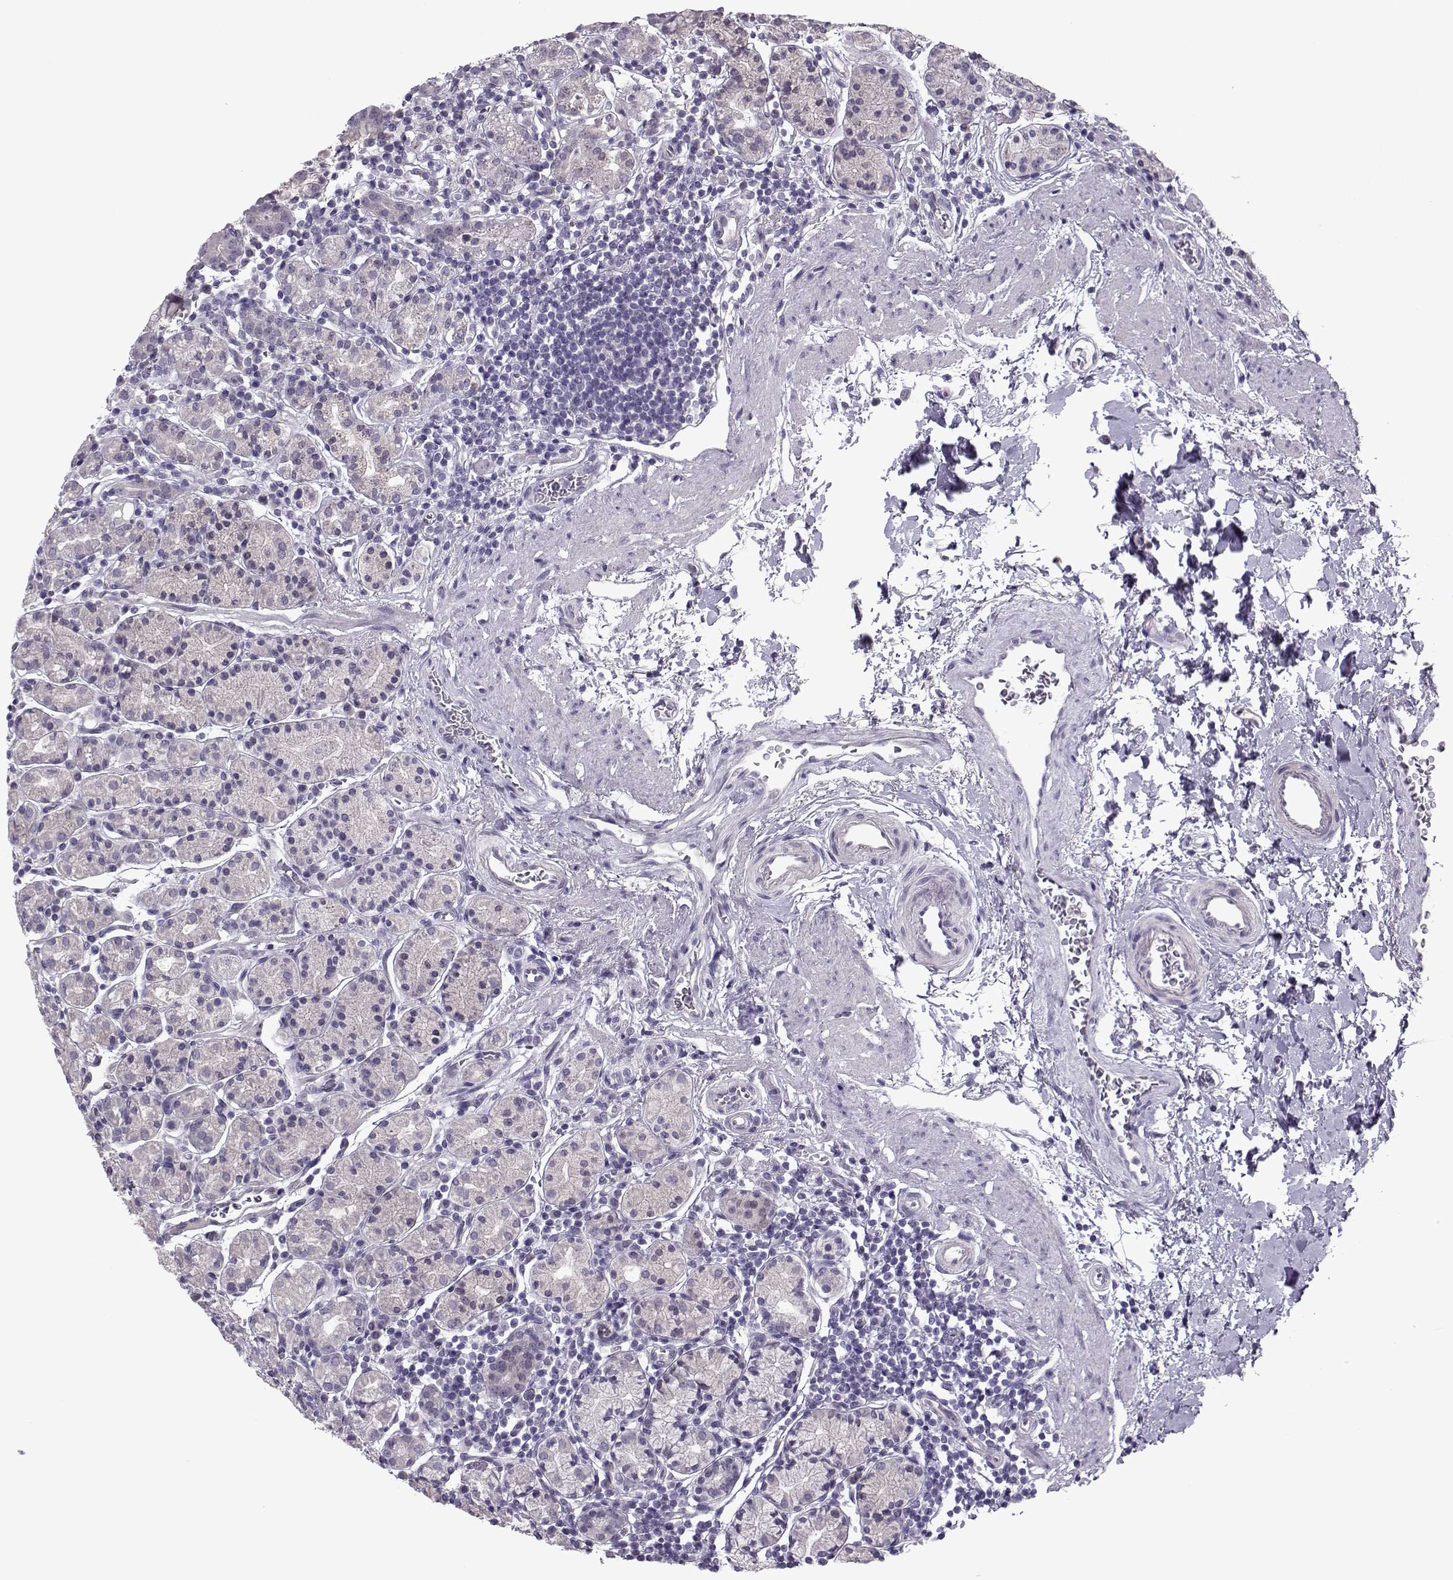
{"staining": {"intensity": "negative", "quantity": "none", "location": "none"}, "tissue": "stomach", "cell_type": "Glandular cells", "image_type": "normal", "snomed": [{"axis": "morphology", "description": "Normal tissue, NOS"}, {"axis": "topography", "description": "Stomach, upper"}, {"axis": "topography", "description": "Stomach"}], "caption": "This micrograph is of unremarkable stomach stained with immunohistochemistry to label a protein in brown with the nuclei are counter-stained blue. There is no expression in glandular cells.", "gene": "ASRGL1", "patient": {"sex": "male", "age": 62}}